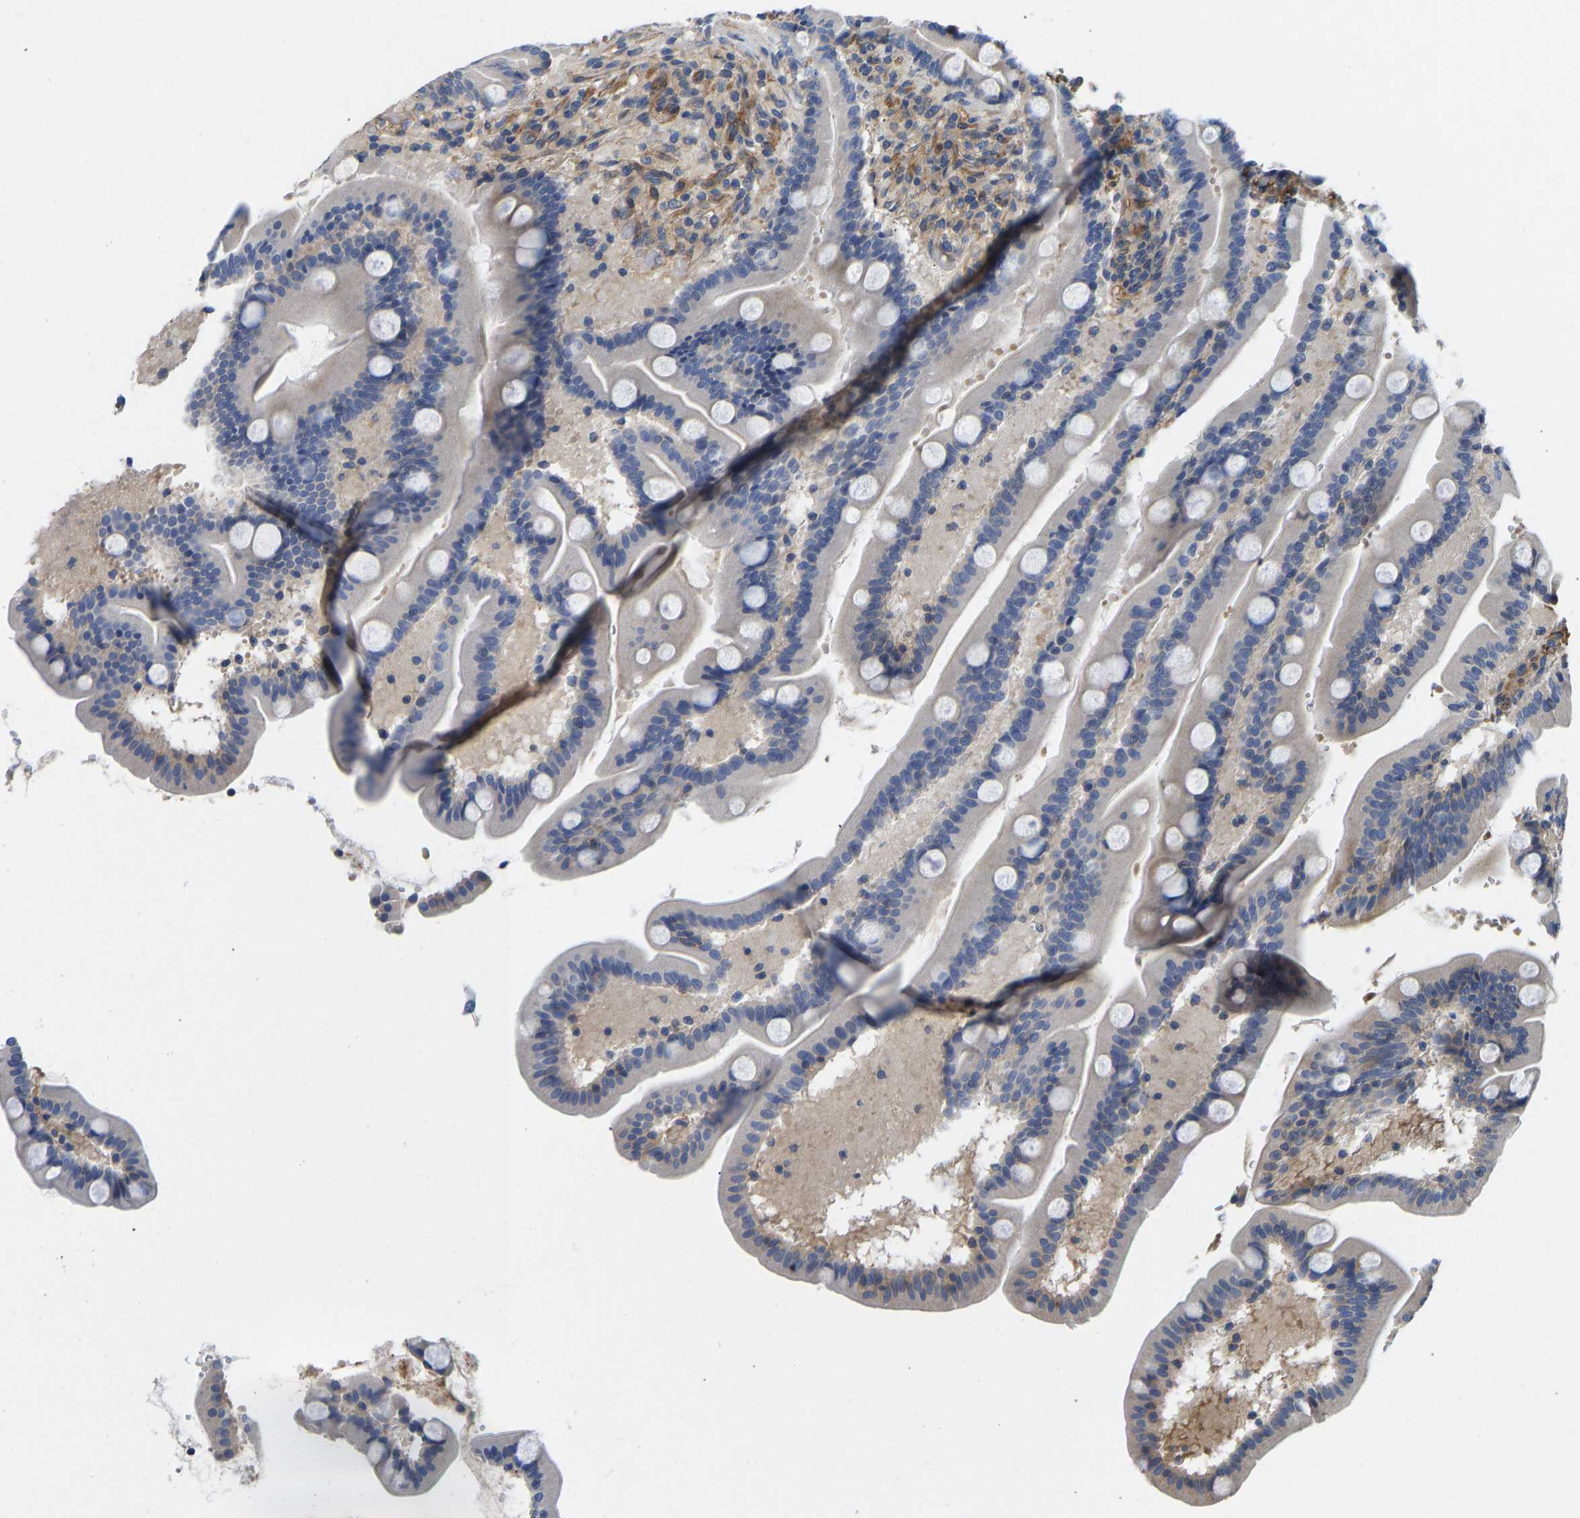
{"staining": {"intensity": "negative", "quantity": "none", "location": "none"}, "tissue": "duodenum", "cell_type": "Glandular cells", "image_type": "normal", "snomed": [{"axis": "morphology", "description": "Normal tissue, NOS"}, {"axis": "topography", "description": "Duodenum"}], "caption": "This is an IHC histopathology image of normal human duodenum. There is no positivity in glandular cells.", "gene": "ELMO2", "patient": {"sex": "male", "age": 54}}